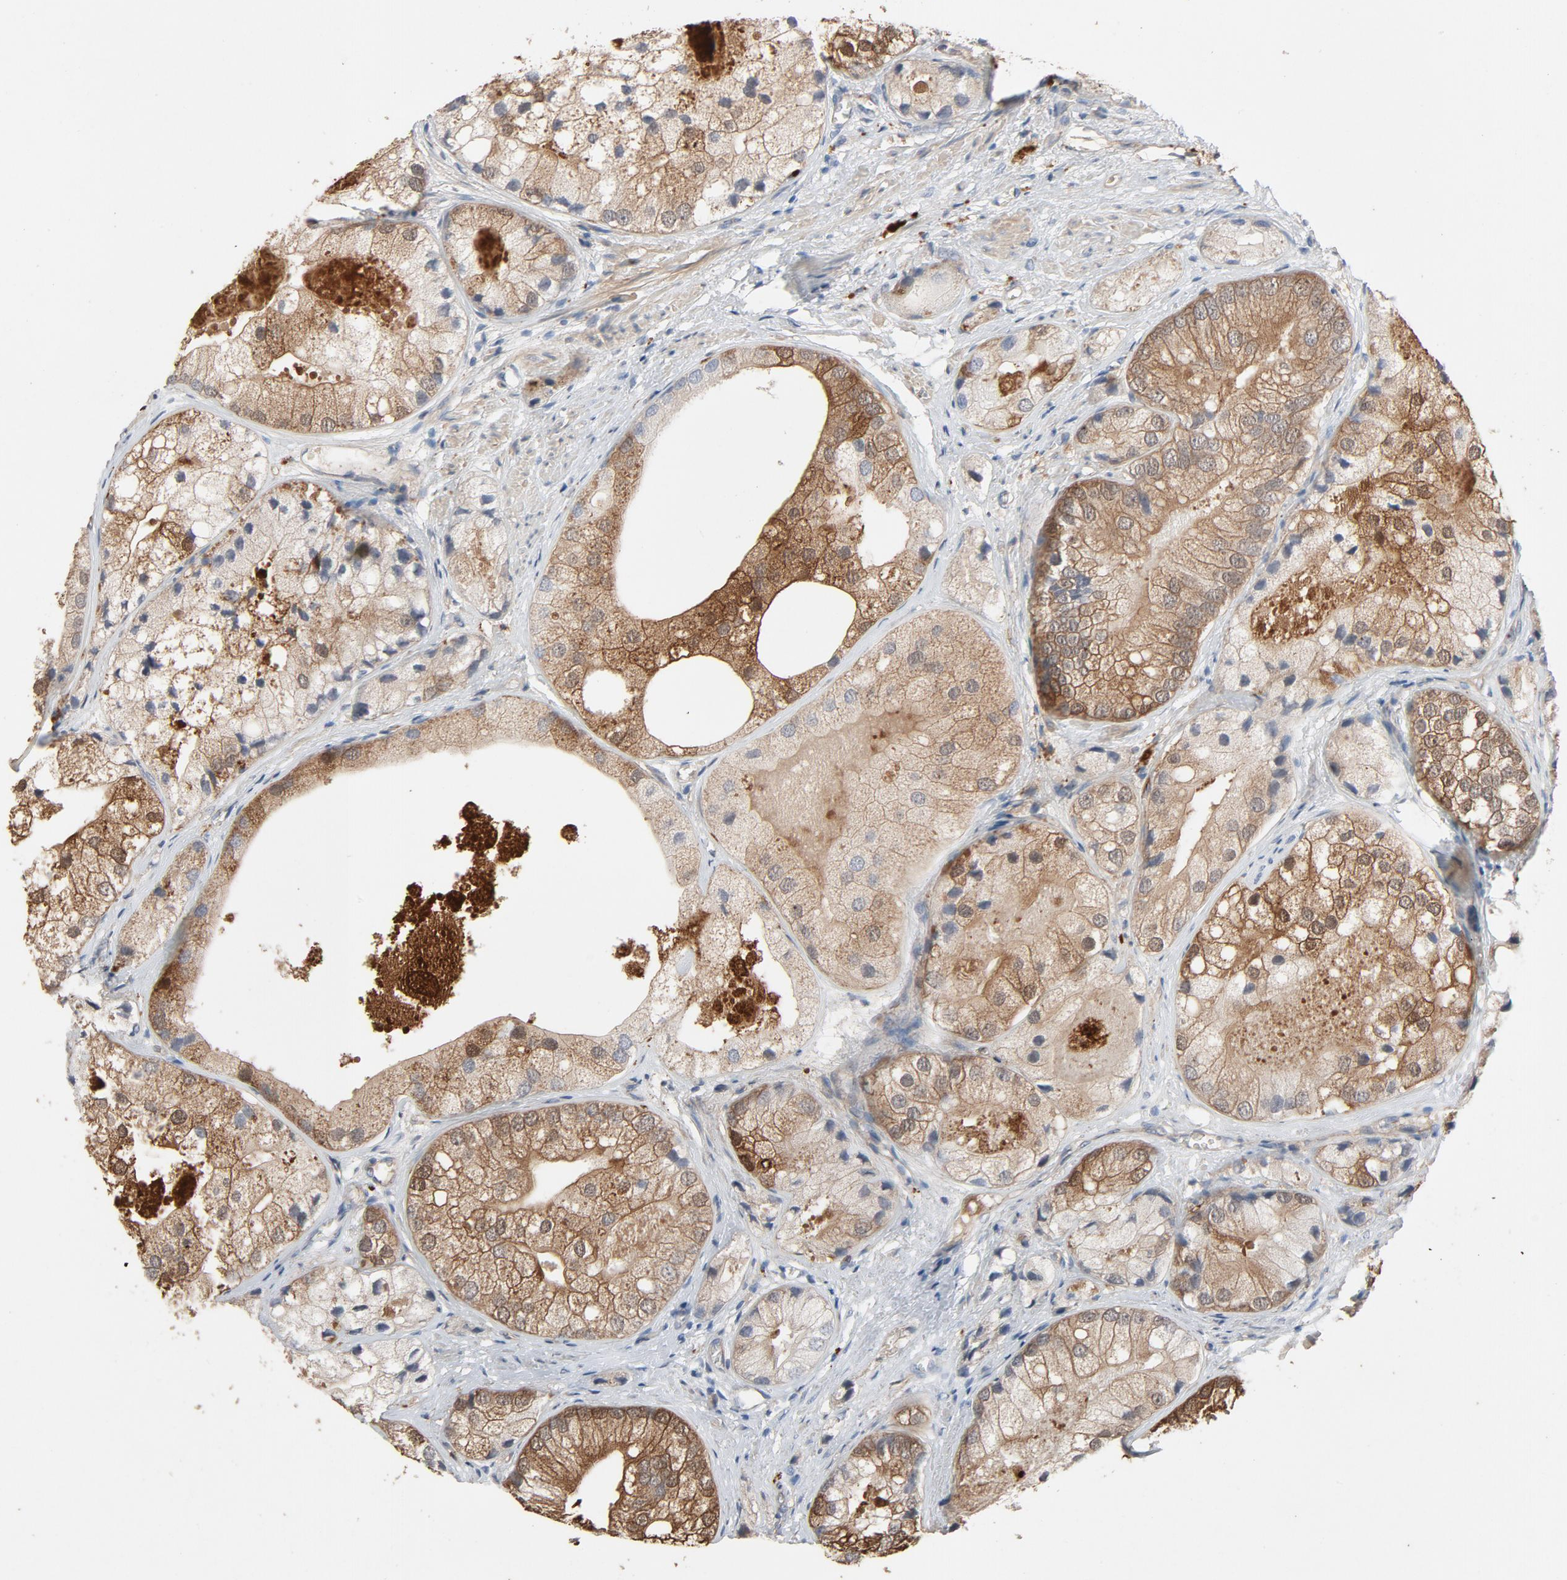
{"staining": {"intensity": "moderate", "quantity": ">75%", "location": "cytoplasmic/membranous"}, "tissue": "prostate cancer", "cell_type": "Tumor cells", "image_type": "cancer", "snomed": [{"axis": "morphology", "description": "Adenocarcinoma, Low grade"}, {"axis": "topography", "description": "Prostate"}], "caption": "Tumor cells exhibit medium levels of moderate cytoplasmic/membranous expression in approximately >75% of cells in prostate adenocarcinoma (low-grade).", "gene": "KDR", "patient": {"sex": "male", "age": 69}}